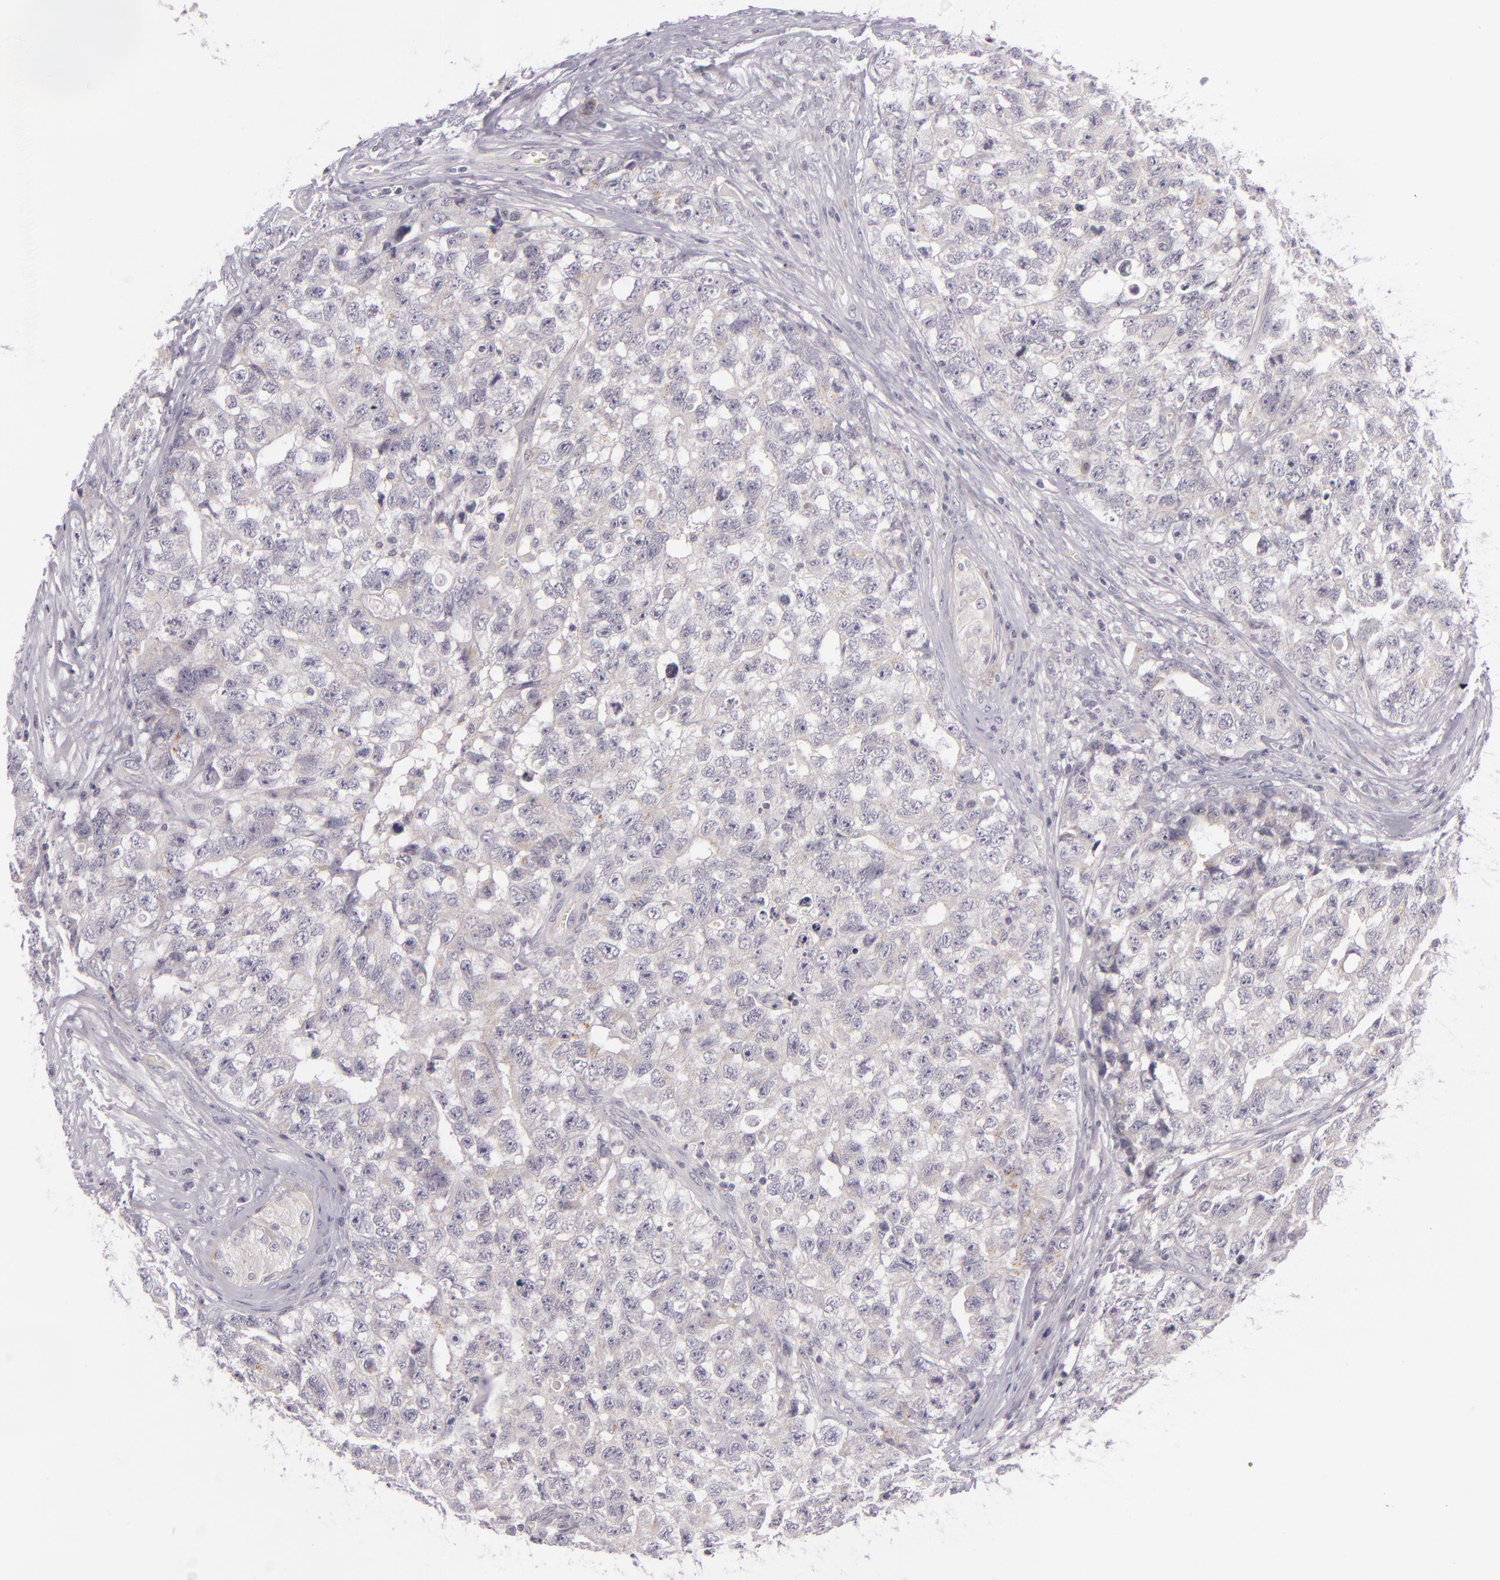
{"staining": {"intensity": "negative", "quantity": "none", "location": "none"}, "tissue": "testis cancer", "cell_type": "Tumor cells", "image_type": "cancer", "snomed": [{"axis": "morphology", "description": "Carcinoma, Embryonal, NOS"}, {"axis": "topography", "description": "Testis"}], "caption": "Immunohistochemistry histopathology image of neoplastic tissue: embryonal carcinoma (testis) stained with DAB (3,3'-diaminobenzidine) exhibits no significant protein staining in tumor cells.", "gene": "DAG1", "patient": {"sex": "male", "age": 31}}